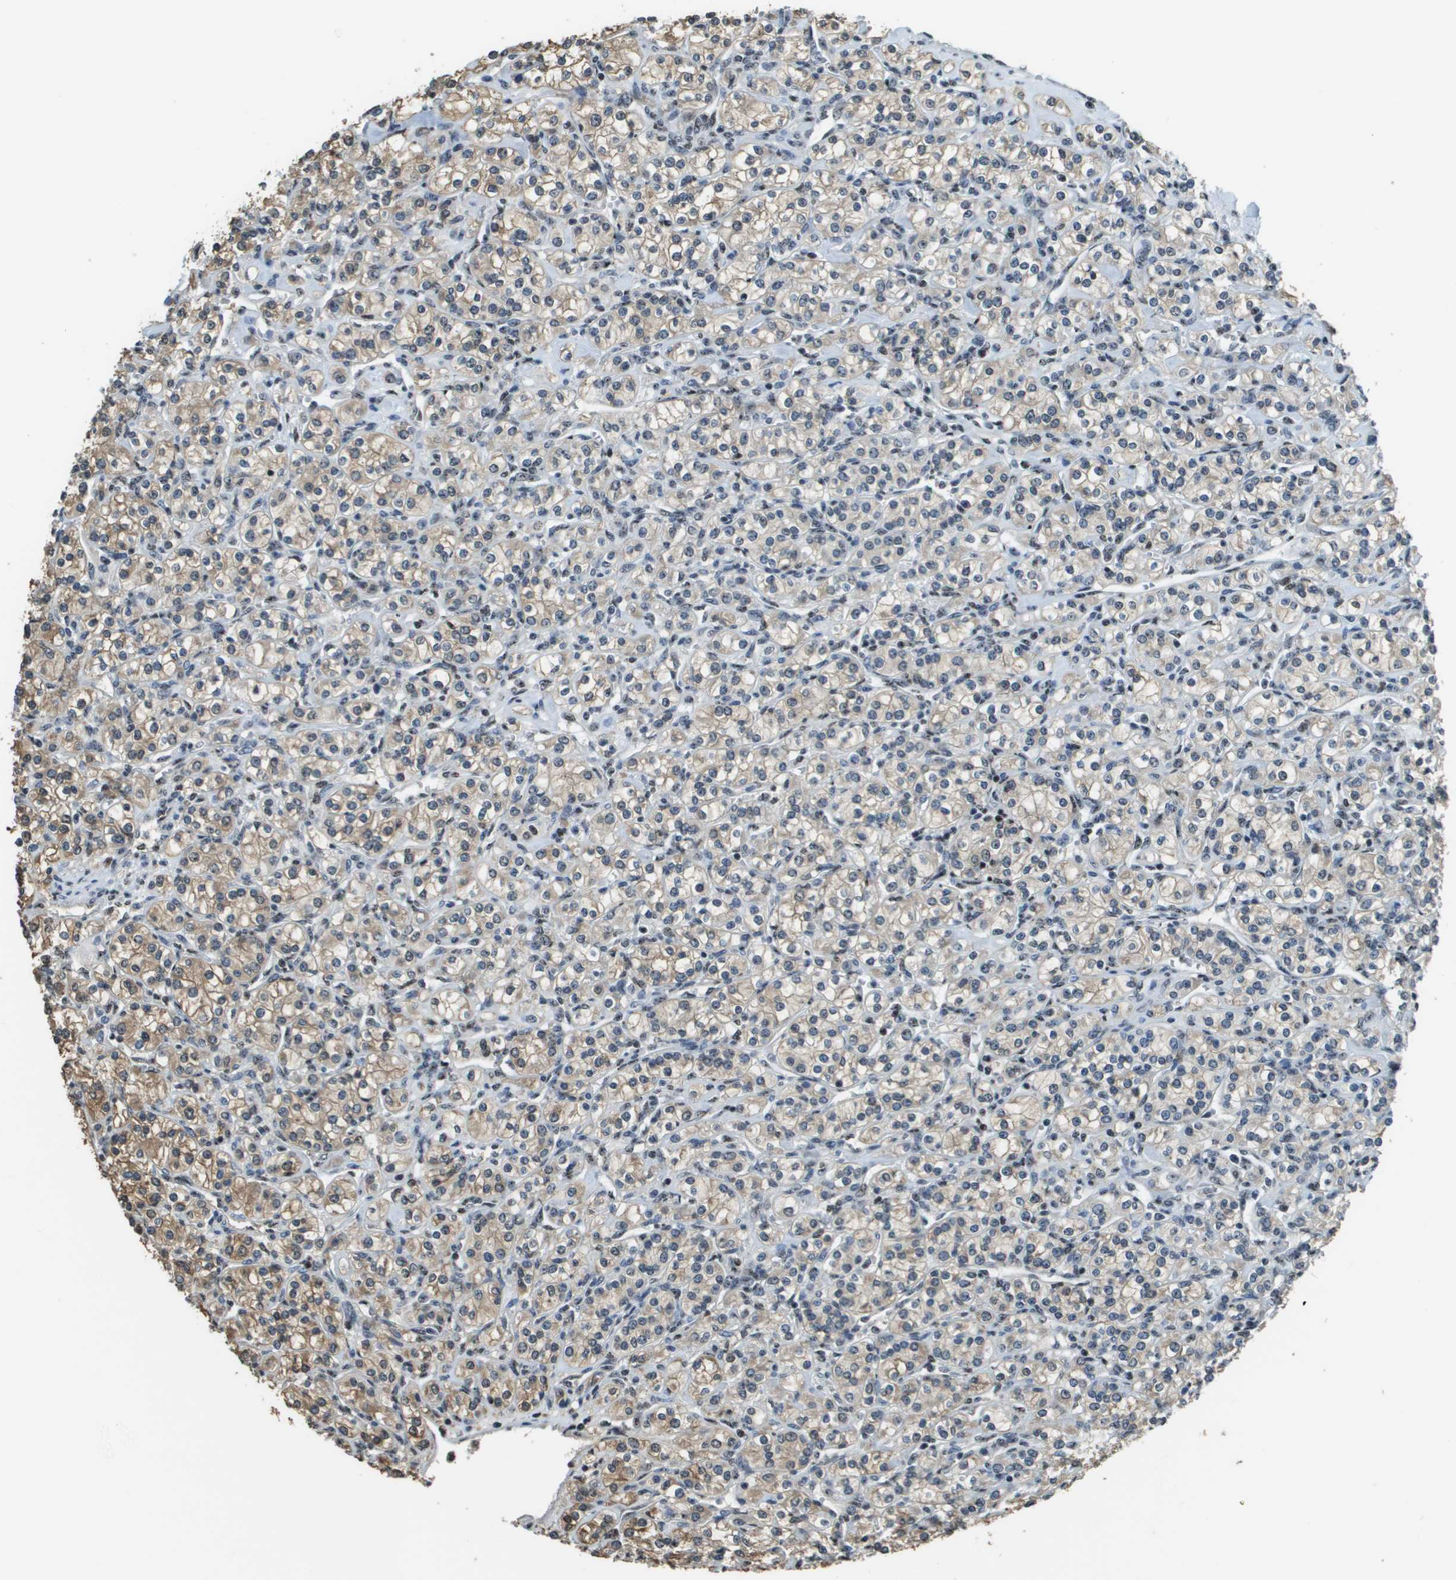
{"staining": {"intensity": "weak", "quantity": "25%-75%", "location": "cytoplasmic/membranous"}, "tissue": "renal cancer", "cell_type": "Tumor cells", "image_type": "cancer", "snomed": [{"axis": "morphology", "description": "Adenocarcinoma, NOS"}, {"axis": "topography", "description": "Kidney"}], "caption": "Immunohistochemistry (IHC) (DAB (3,3'-diaminobenzidine)) staining of human adenocarcinoma (renal) shows weak cytoplasmic/membranous protein expression in about 25%-75% of tumor cells. Nuclei are stained in blue.", "gene": "SP100", "patient": {"sex": "male", "age": 77}}